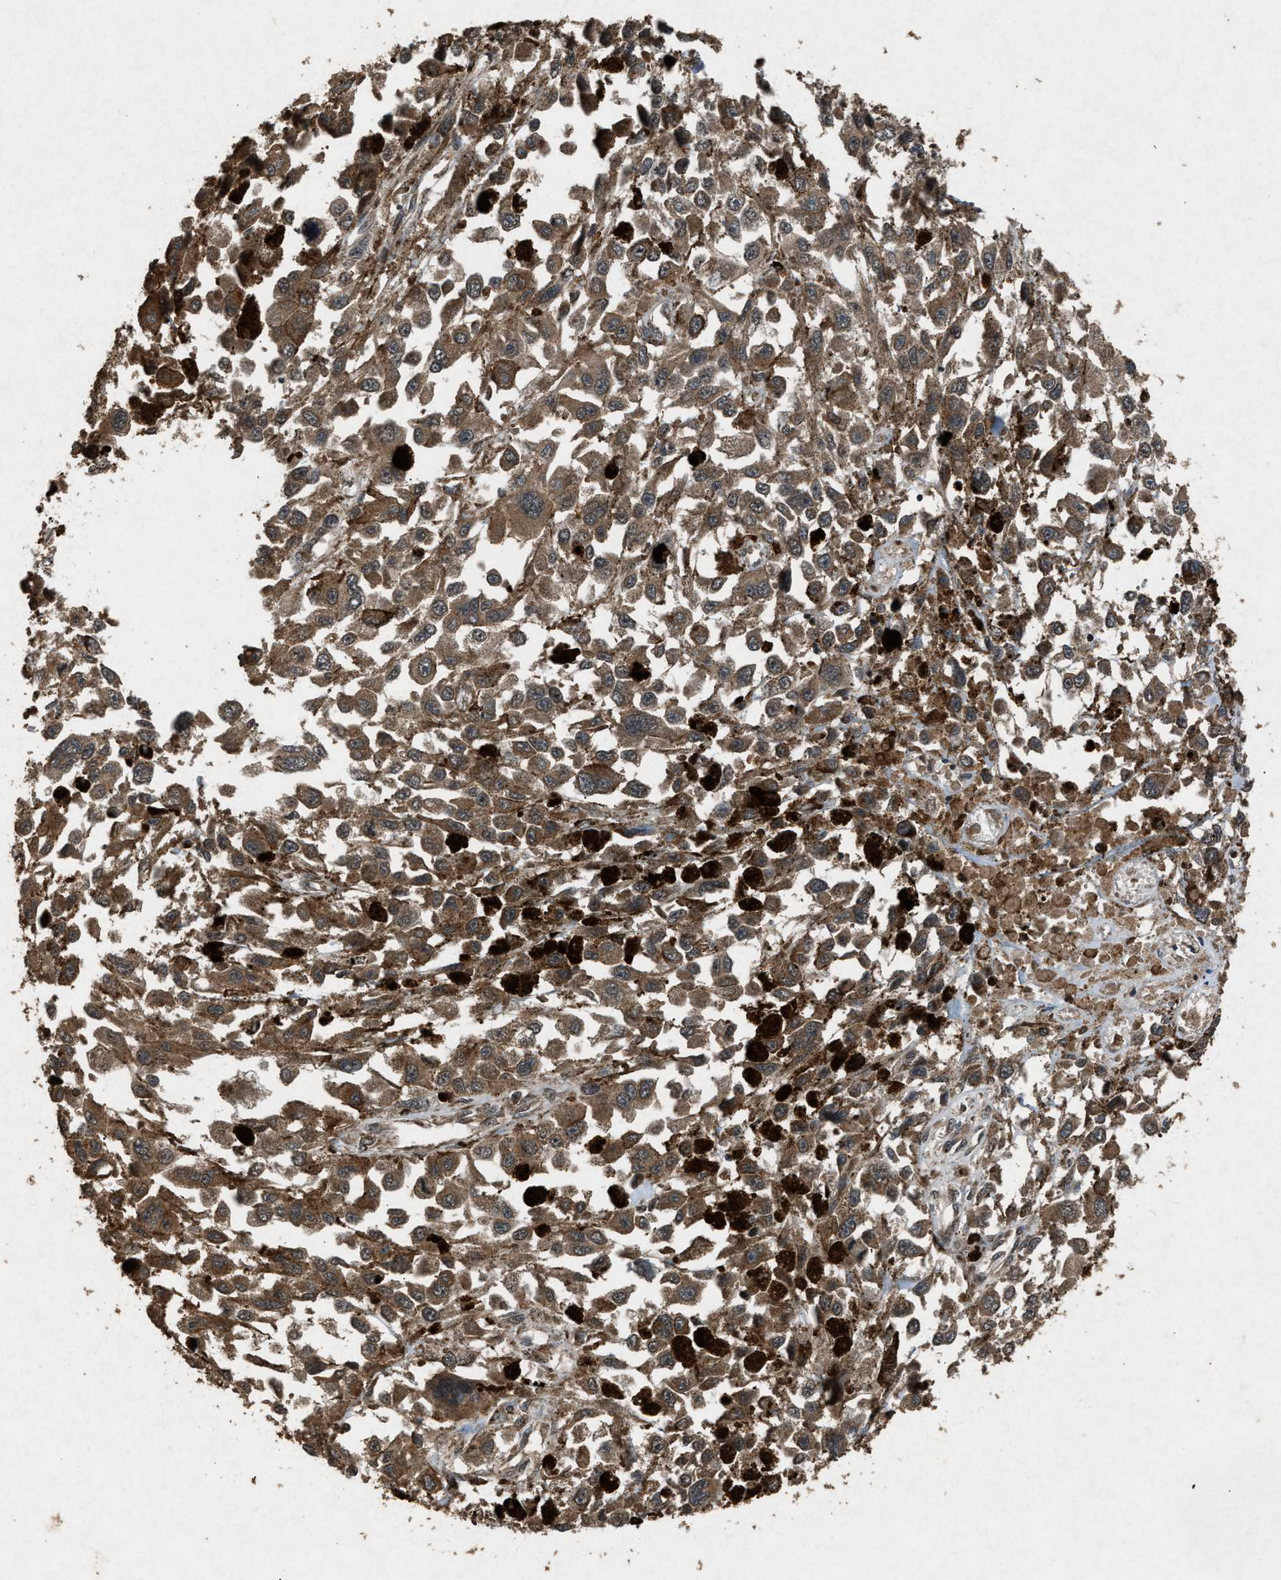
{"staining": {"intensity": "moderate", "quantity": ">75%", "location": "cytoplasmic/membranous"}, "tissue": "melanoma", "cell_type": "Tumor cells", "image_type": "cancer", "snomed": [{"axis": "morphology", "description": "Malignant melanoma, Metastatic site"}, {"axis": "topography", "description": "Lymph node"}], "caption": "Melanoma was stained to show a protein in brown. There is medium levels of moderate cytoplasmic/membranous expression in about >75% of tumor cells.", "gene": "OAS1", "patient": {"sex": "male", "age": 59}}